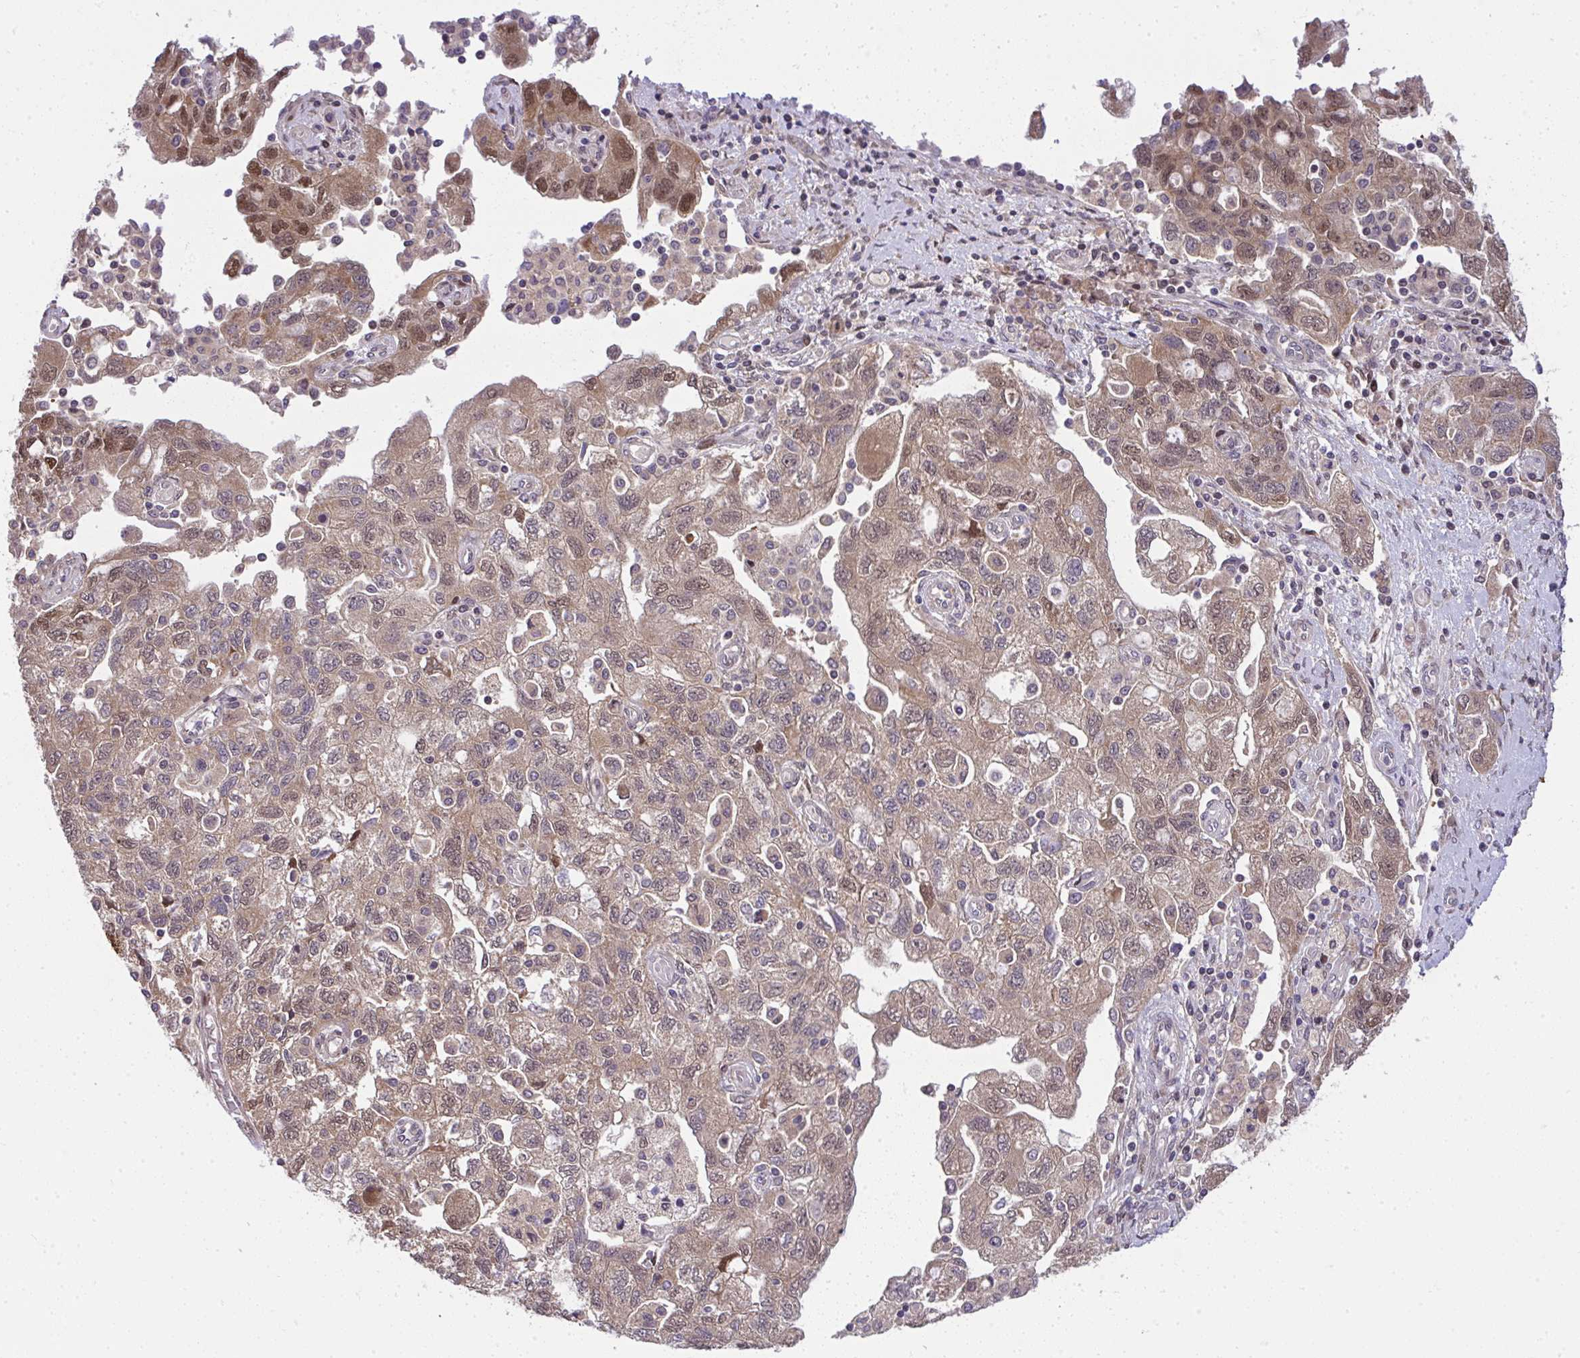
{"staining": {"intensity": "moderate", "quantity": ">75%", "location": "cytoplasmic/membranous,nuclear"}, "tissue": "ovarian cancer", "cell_type": "Tumor cells", "image_type": "cancer", "snomed": [{"axis": "morphology", "description": "Carcinoma, NOS"}, {"axis": "morphology", "description": "Cystadenocarcinoma, serous, NOS"}, {"axis": "topography", "description": "Ovary"}], "caption": "This is a photomicrograph of immunohistochemistry (IHC) staining of ovarian serous cystadenocarcinoma, which shows moderate staining in the cytoplasmic/membranous and nuclear of tumor cells.", "gene": "RDH14", "patient": {"sex": "female", "age": 69}}